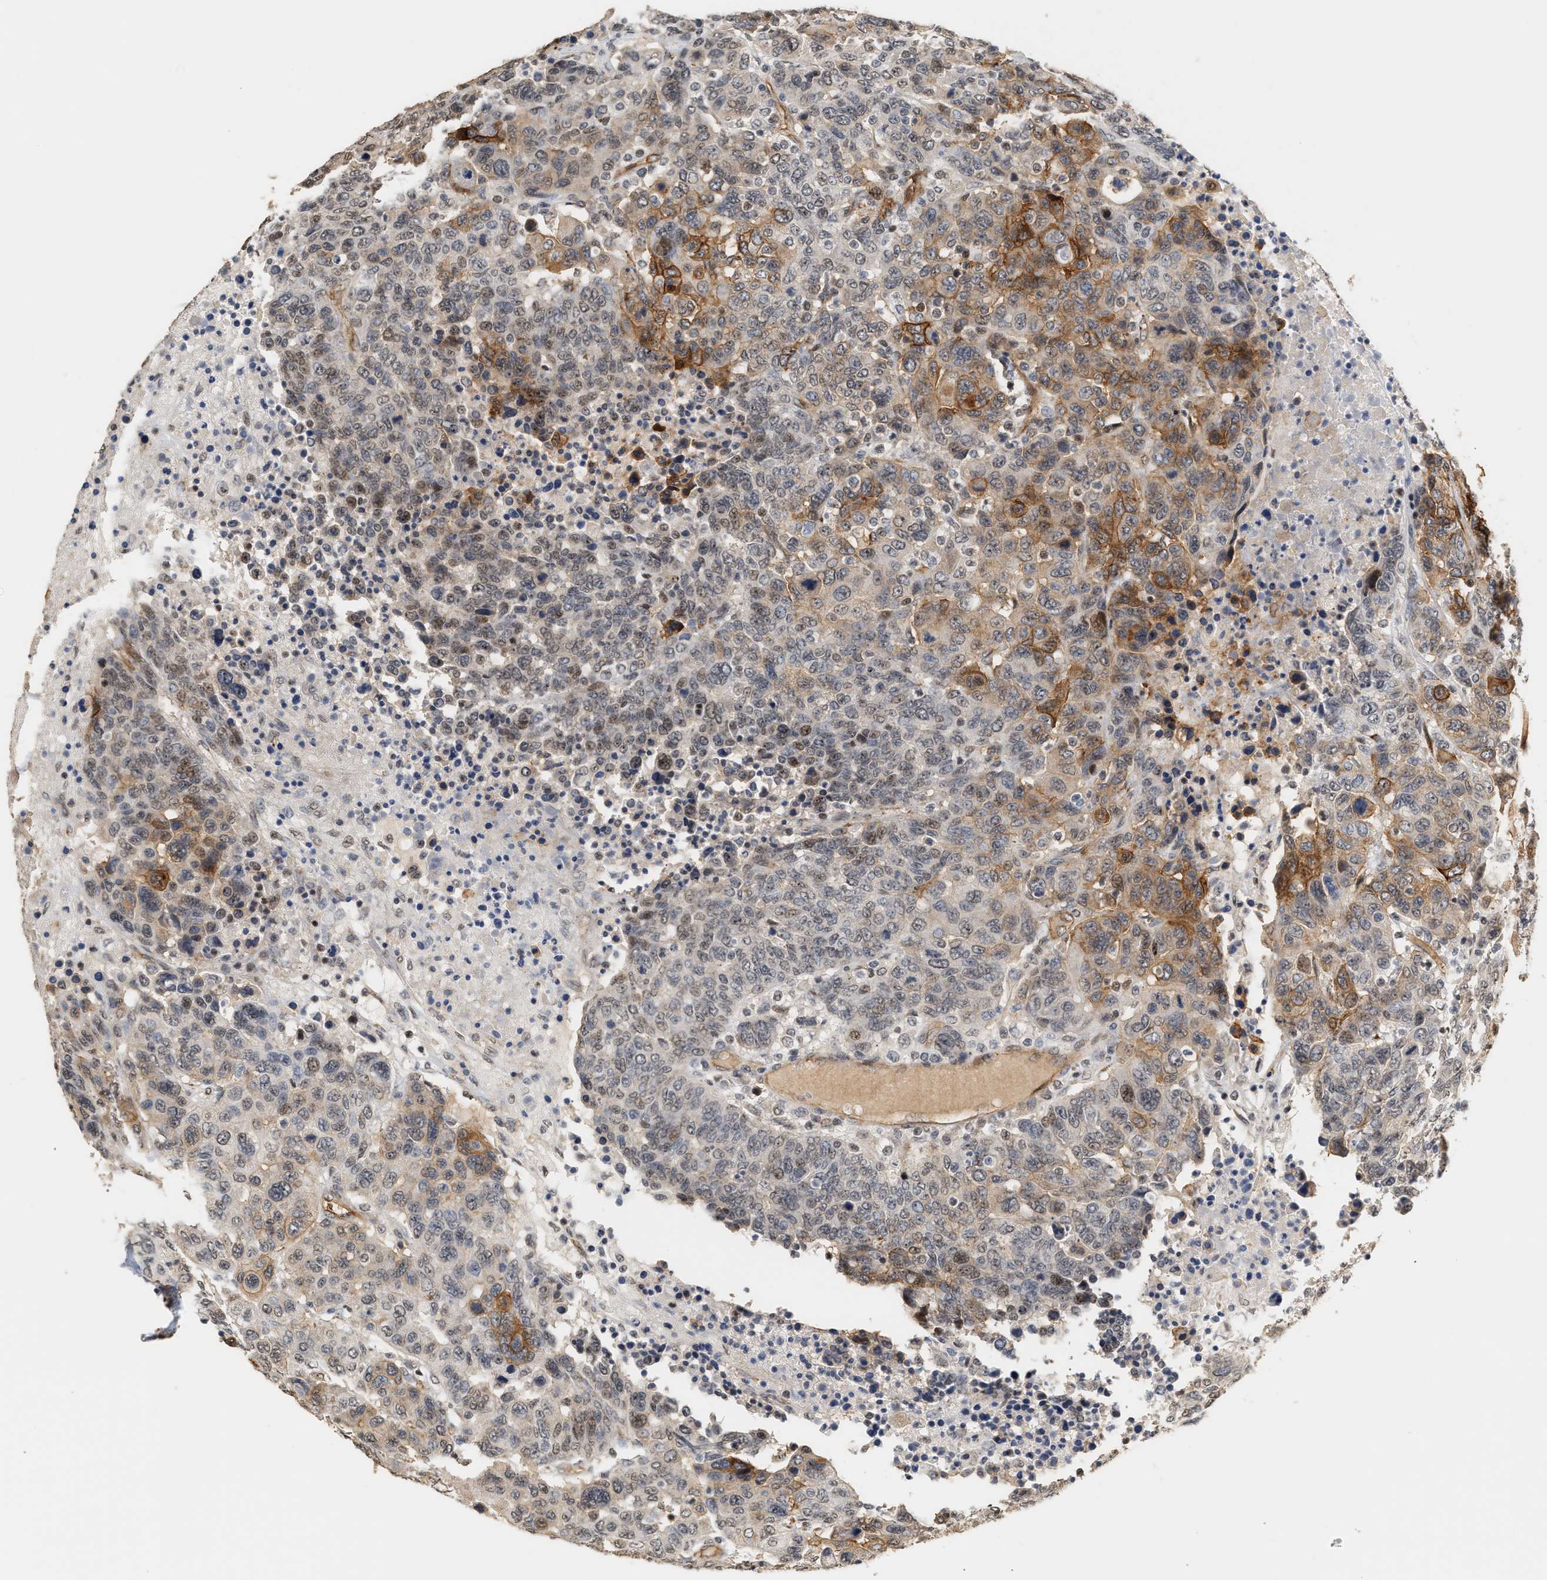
{"staining": {"intensity": "moderate", "quantity": "<25%", "location": "cytoplasmic/membranous"}, "tissue": "breast cancer", "cell_type": "Tumor cells", "image_type": "cancer", "snomed": [{"axis": "morphology", "description": "Duct carcinoma"}, {"axis": "topography", "description": "Breast"}], "caption": "Approximately <25% of tumor cells in breast invasive ductal carcinoma show moderate cytoplasmic/membranous protein positivity as visualized by brown immunohistochemical staining.", "gene": "PLXND1", "patient": {"sex": "female", "age": 37}}